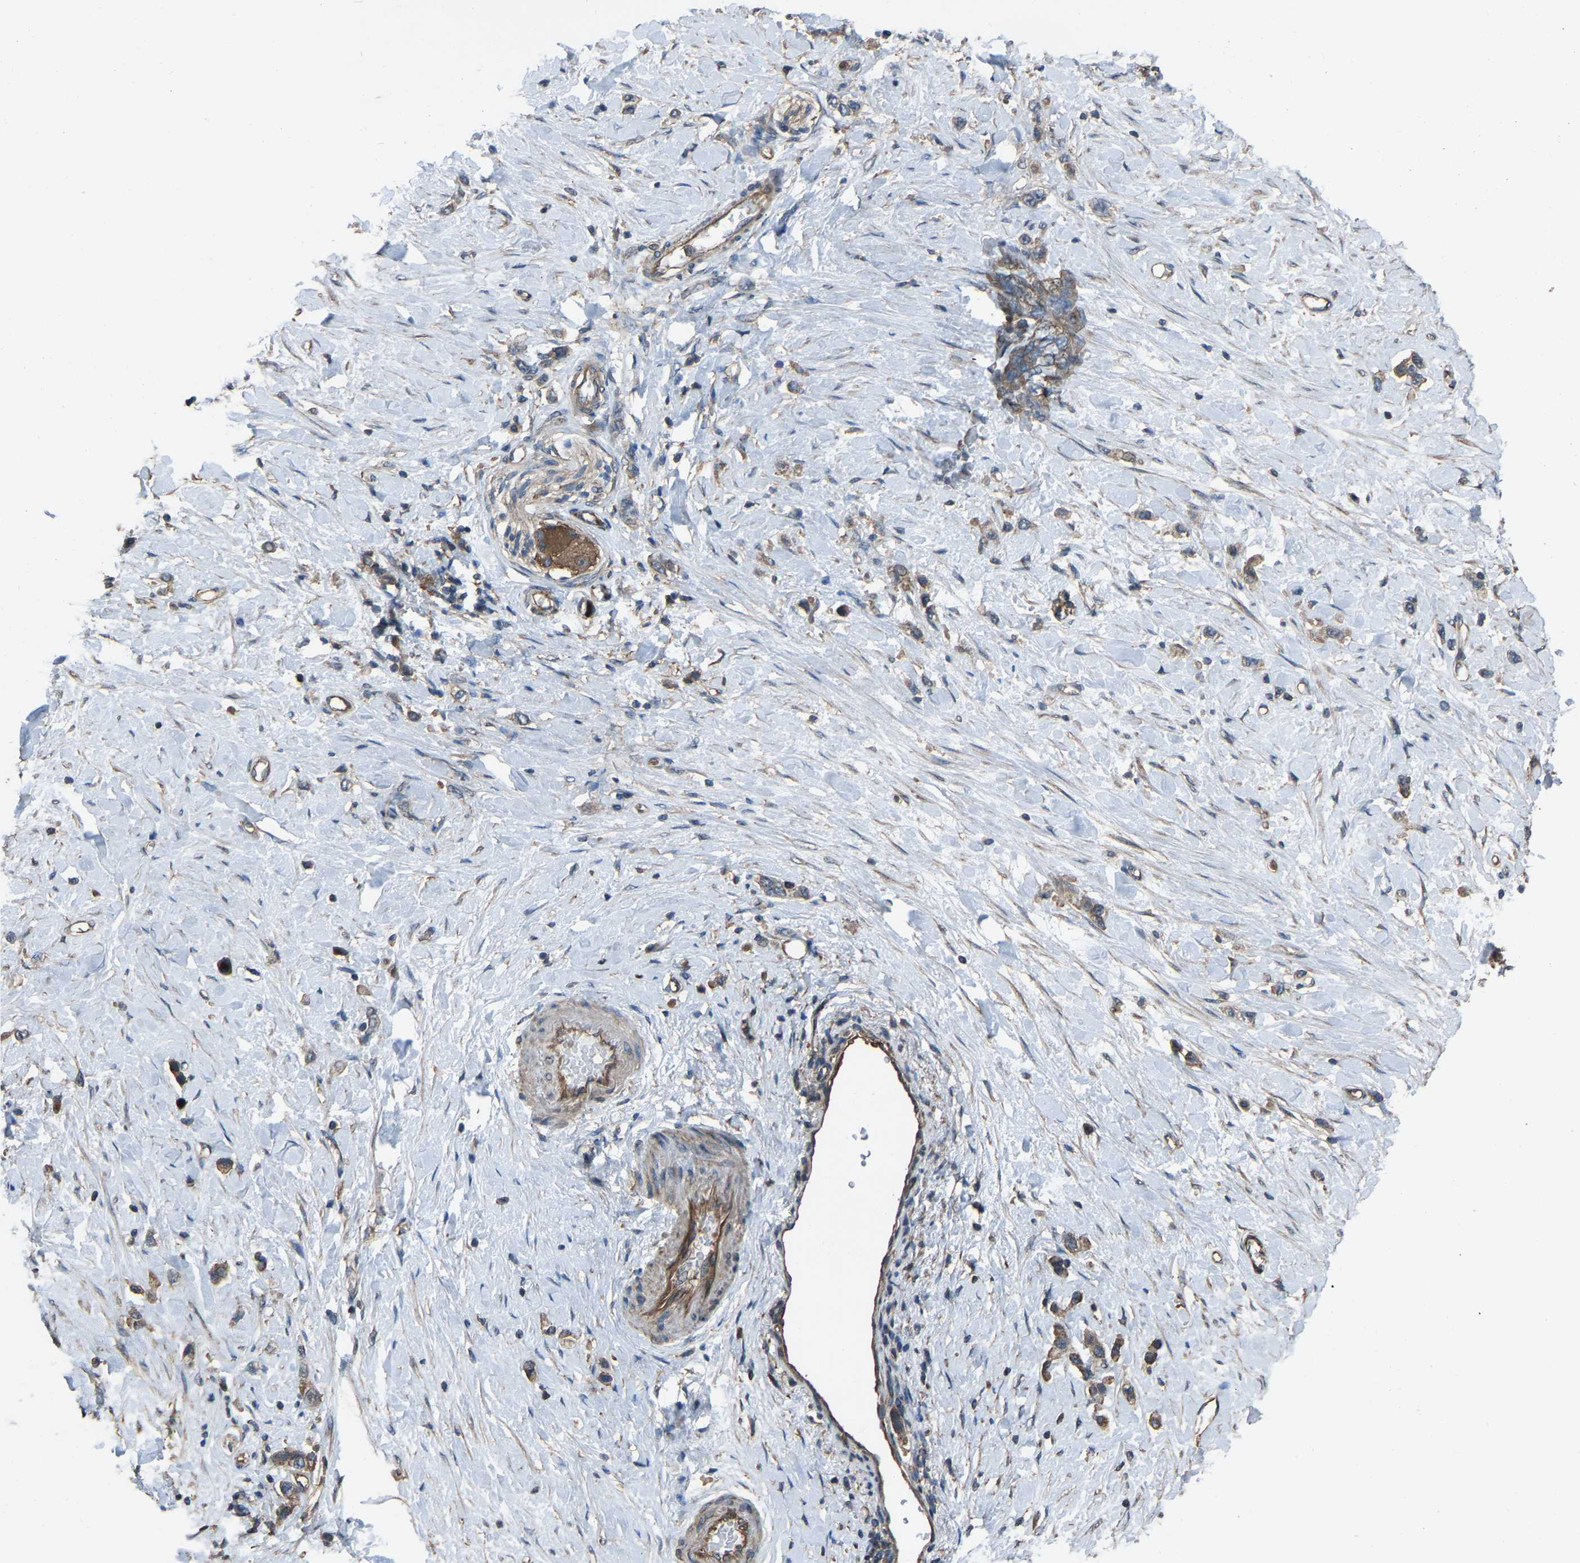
{"staining": {"intensity": "weak", "quantity": ">75%", "location": "cytoplasmic/membranous"}, "tissue": "stomach cancer", "cell_type": "Tumor cells", "image_type": "cancer", "snomed": [{"axis": "morphology", "description": "Adenocarcinoma, NOS"}, {"axis": "topography", "description": "Stomach"}], "caption": "The micrograph reveals staining of adenocarcinoma (stomach), revealing weak cytoplasmic/membranous protein staining (brown color) within tumor cells. (Stains: DAB in brown, nuclei in blue, Microscopy: brightfield microscopy at high magnification).", "gene": "SLC4A2", "patient": {"sex": "female", "age": 65}}